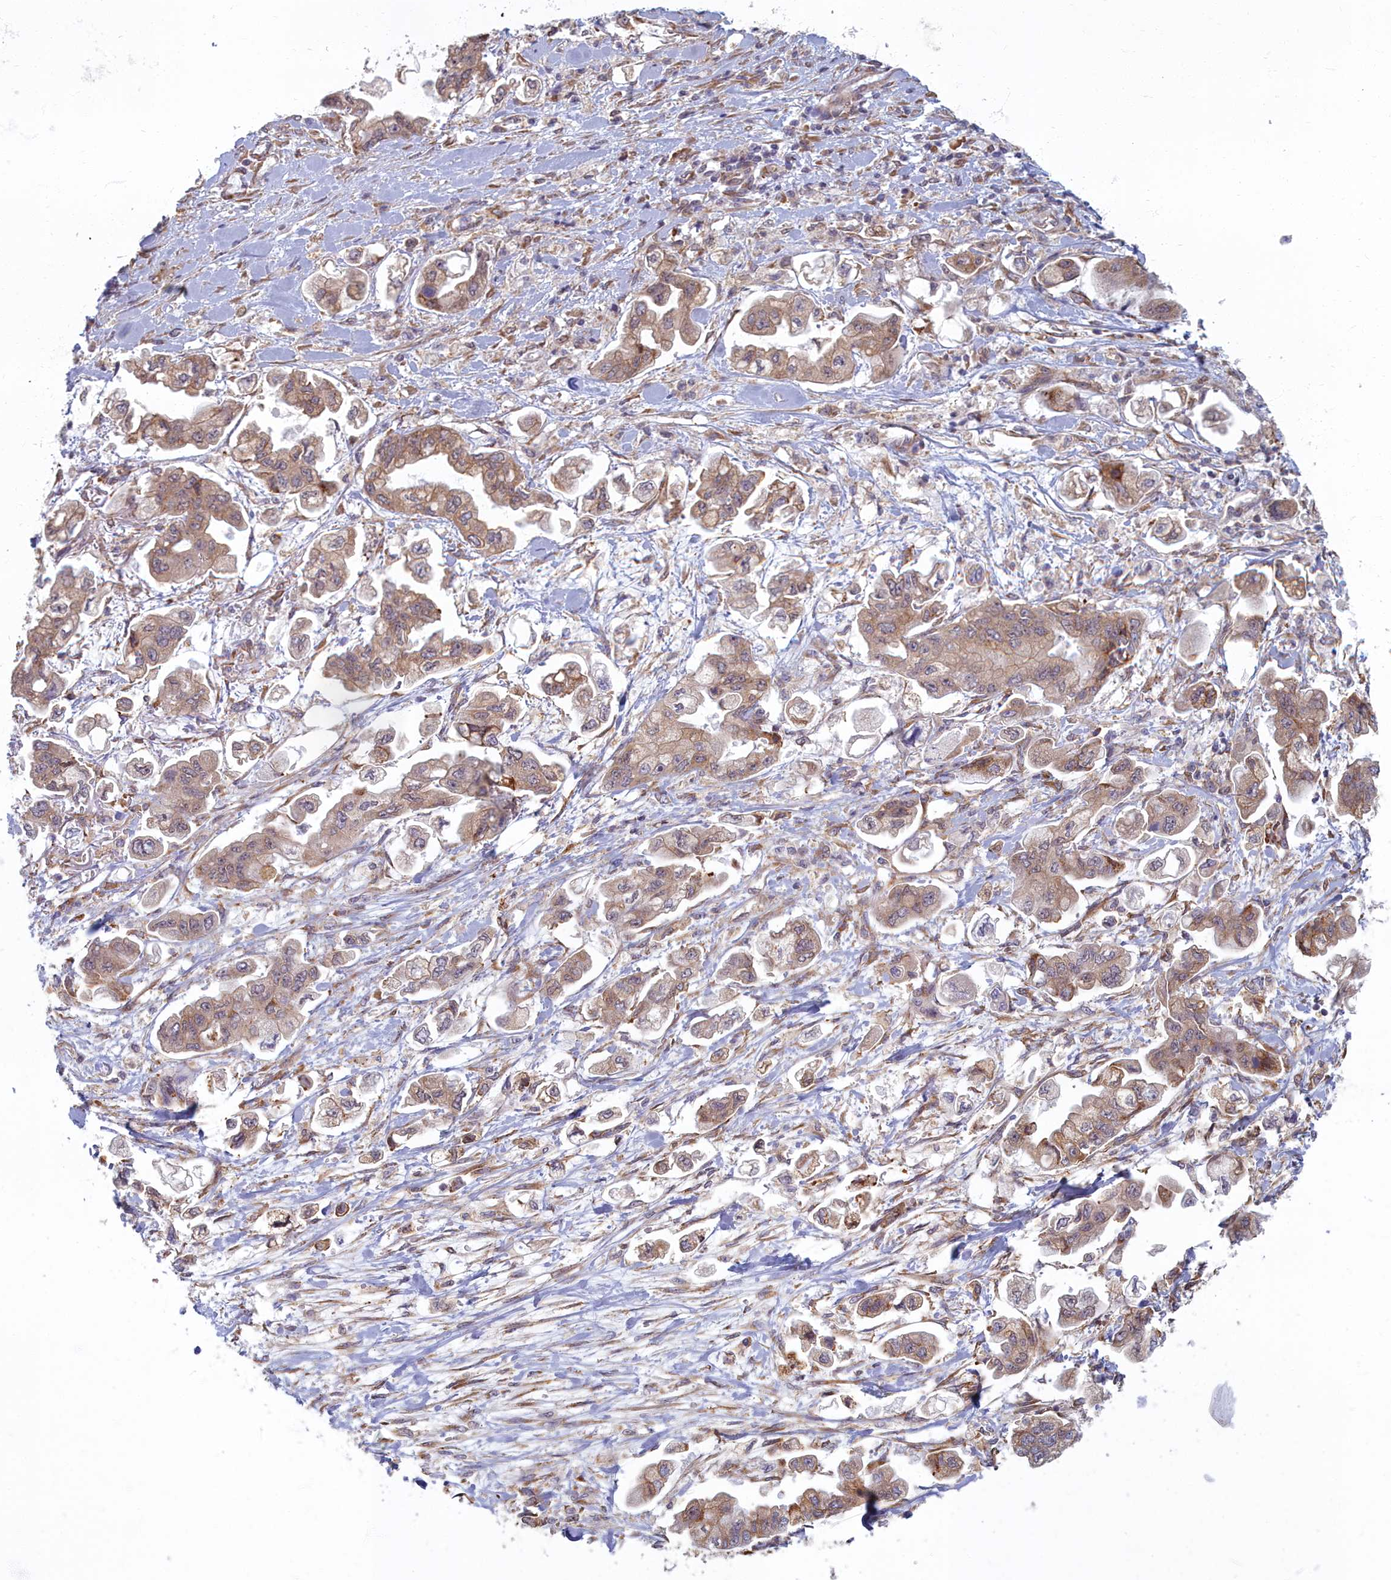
{"staining": {"intensity": "weak", "quantity": ">75%", "location": "cytoplasmic/membranous"}, "tissue": "stomach cancer", "cell_type": "Tumor cells", "image_type": "cancer", "snomed": [{"axis": "morphology", "description": "Adenocarcinoma, NOS"}, {"axis": "topography", "description": "Stomach"}], "caption": "Stomach cancer stained for a protein (brown) reveals weak cytoplasmic/membranous positive expression in approximately >75% of tumor cells.", "gene": "MAK16", "patient": {"sex": "male", "age": 62}}